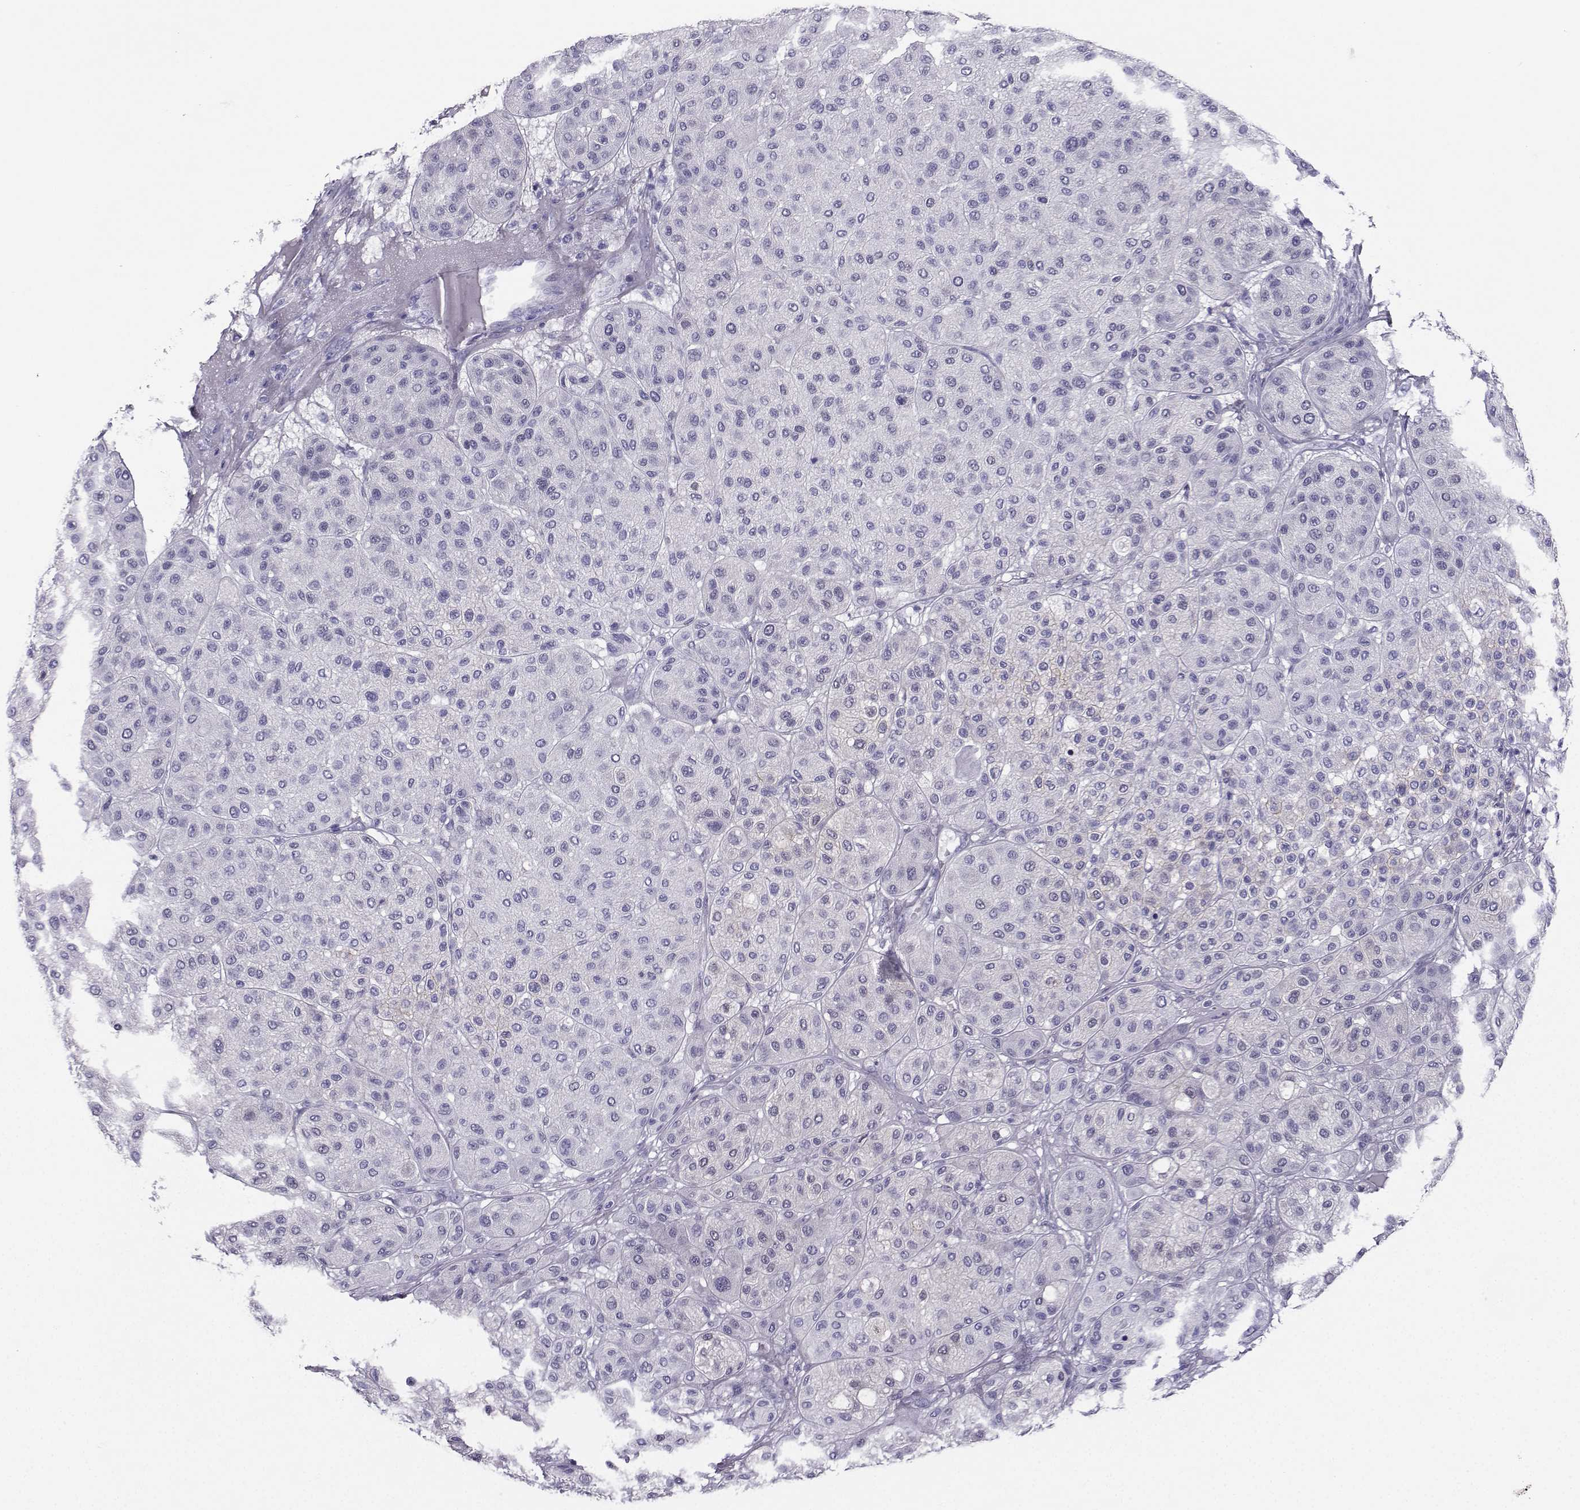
{"staining": {"intensity": "negative", "quantity": "none", "location": "none"}, "tissue": "melanoma", "cell_type": "Tumor cells", "image_type": "cancer", "snomed": [{"axis": "morphology", "description": "Malignant melanoma, Metastatic site"}, {"axis": "topography", "description": "Smooth muscle"}], "caption": "Immunohistochemical staining of malignant melanoma (metastatic site) displays no significant positivity in tumor cells.", "gene": "CD109", "patient": {"sex": "male", "age": 41}}